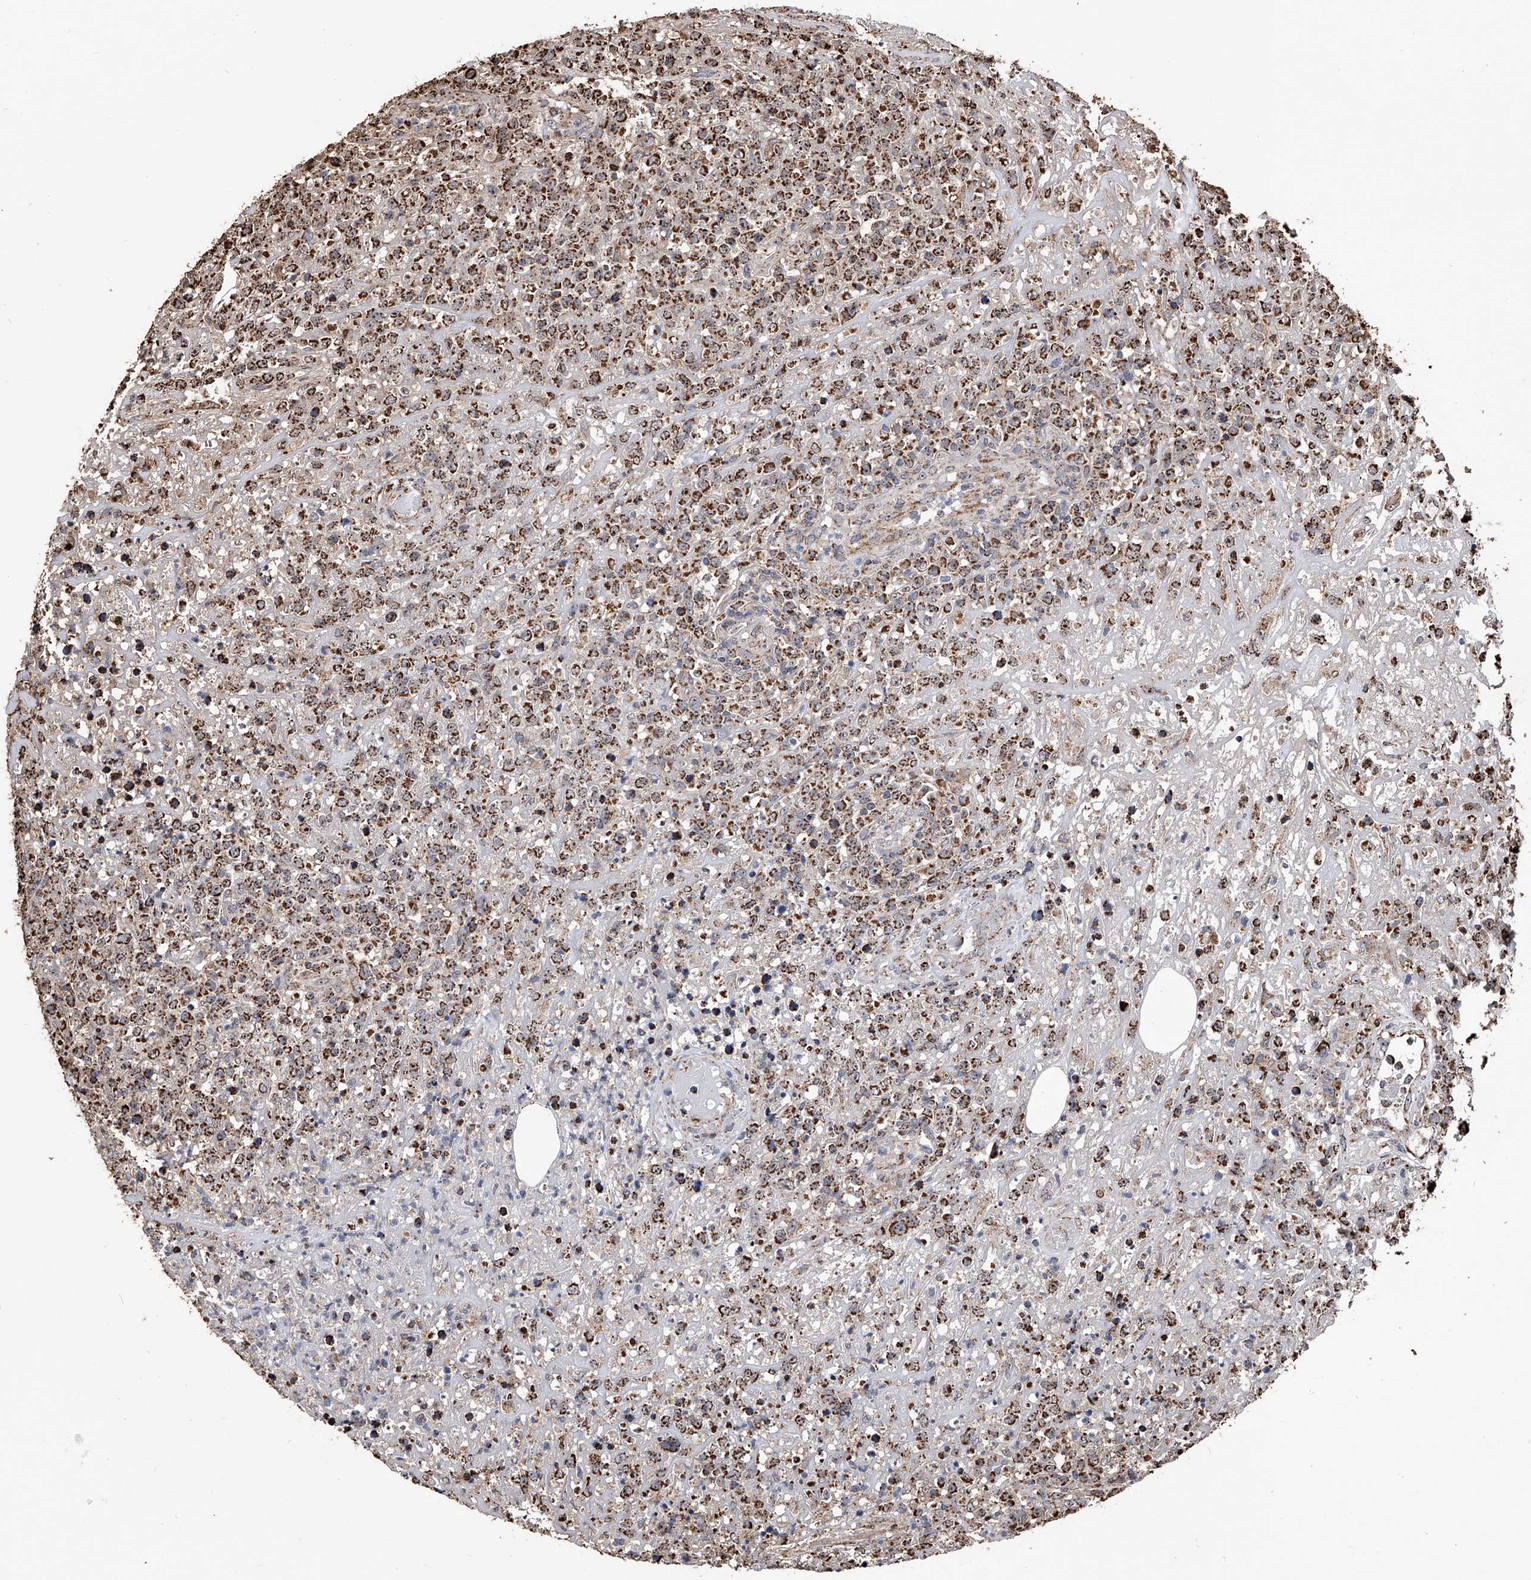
{"staining": {"intensity": "strong", "quantity": ">75%", "location": "cytoplasmic/membranous"}, "tissue": "lymphoma", "cell_type": "Tumor cells", "image_type": "cancer", "snomed": [{"axis": "morphology", "description": "Malignant lymphoma, non-Hodgkin's type, High grade"}, {"axis": "topography", "description": "Colon"}], "caption": "Strong cytoplasmic/membranous positivity for a protein is seen in about >75% of tumor cells of high-grade malignant lymphoma, non-Hodgkin's type using immunohistochemistry (IHC).", "gene": "SMPDL3A", "patient": {"sex": "female", "age": 53}}